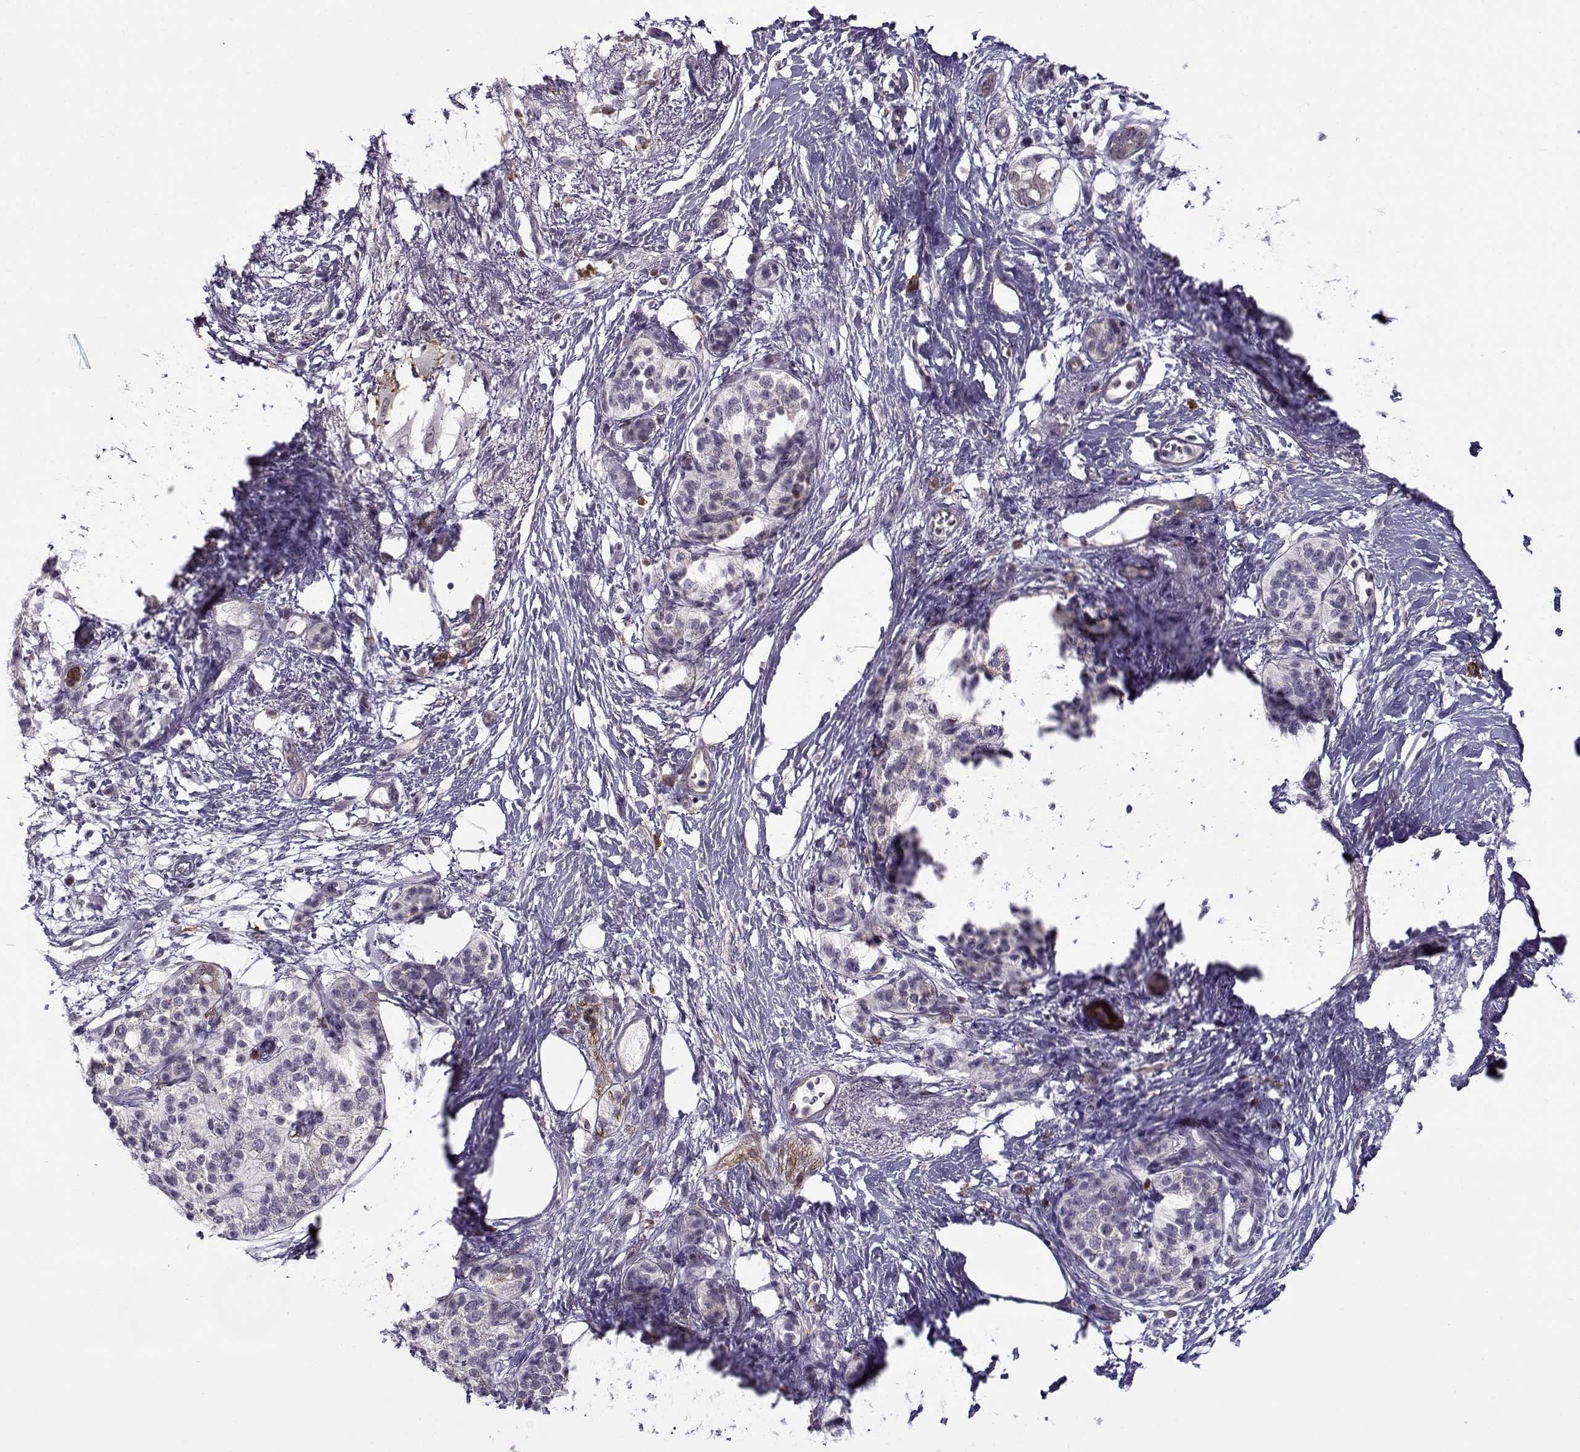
{"staining": {"intensity": "negative", "quantity": "none", "location": "none"}, "tissue": "pancreatic cancer", "cell_type": "Tumor cells", "image_type": "cancer", "snomed": [{"axis": "morphology", "description": "Adenocarcinoma, NOS"}, {"axis": "topography", "description": "Pancreas"}], "caption": "Immunohistochemistry (IHC) of pancreatic cancer displays no staining in tumor cells. Nuclei are stained in blue.", "gene": "BACH1", "patient": {"sex": "female", "age": 72}}